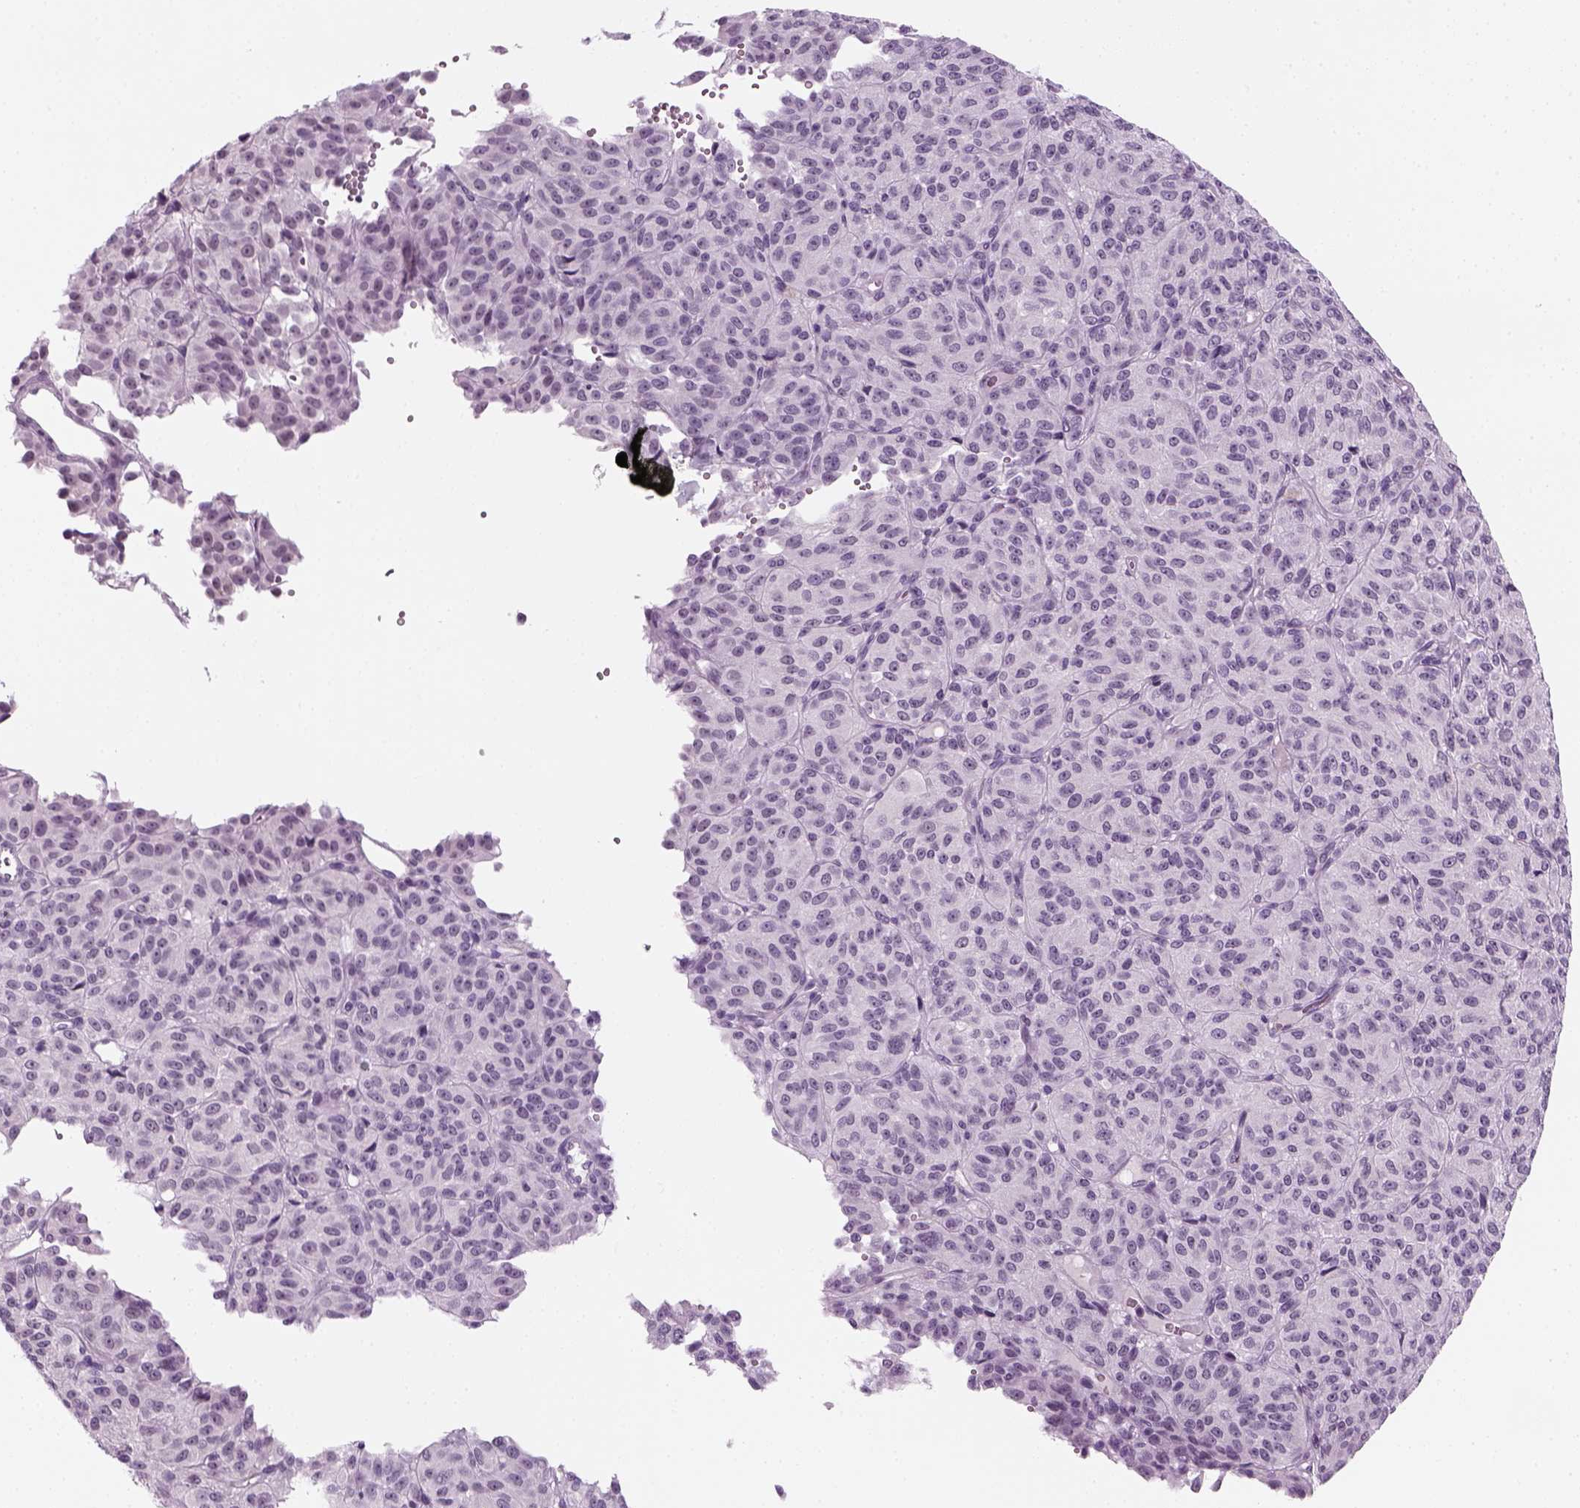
{"staining": {"intensity": "negative", "quantity": "none", "location": "none"}, "tissue": "melanoma", "cell_type": "Tumor cells", "image_type": "cancer", "snomed": [{"axis": "morphology", "description": "Malignant melanoma, Metastatic site"}, {"axis": "topography", "description": "Brain"}], "caption": "The photomicrograph reveals no significant expression in tumor cells of melanoma.", "gene": "KRT75", "patient": {"sex": "female", "age": 56}}